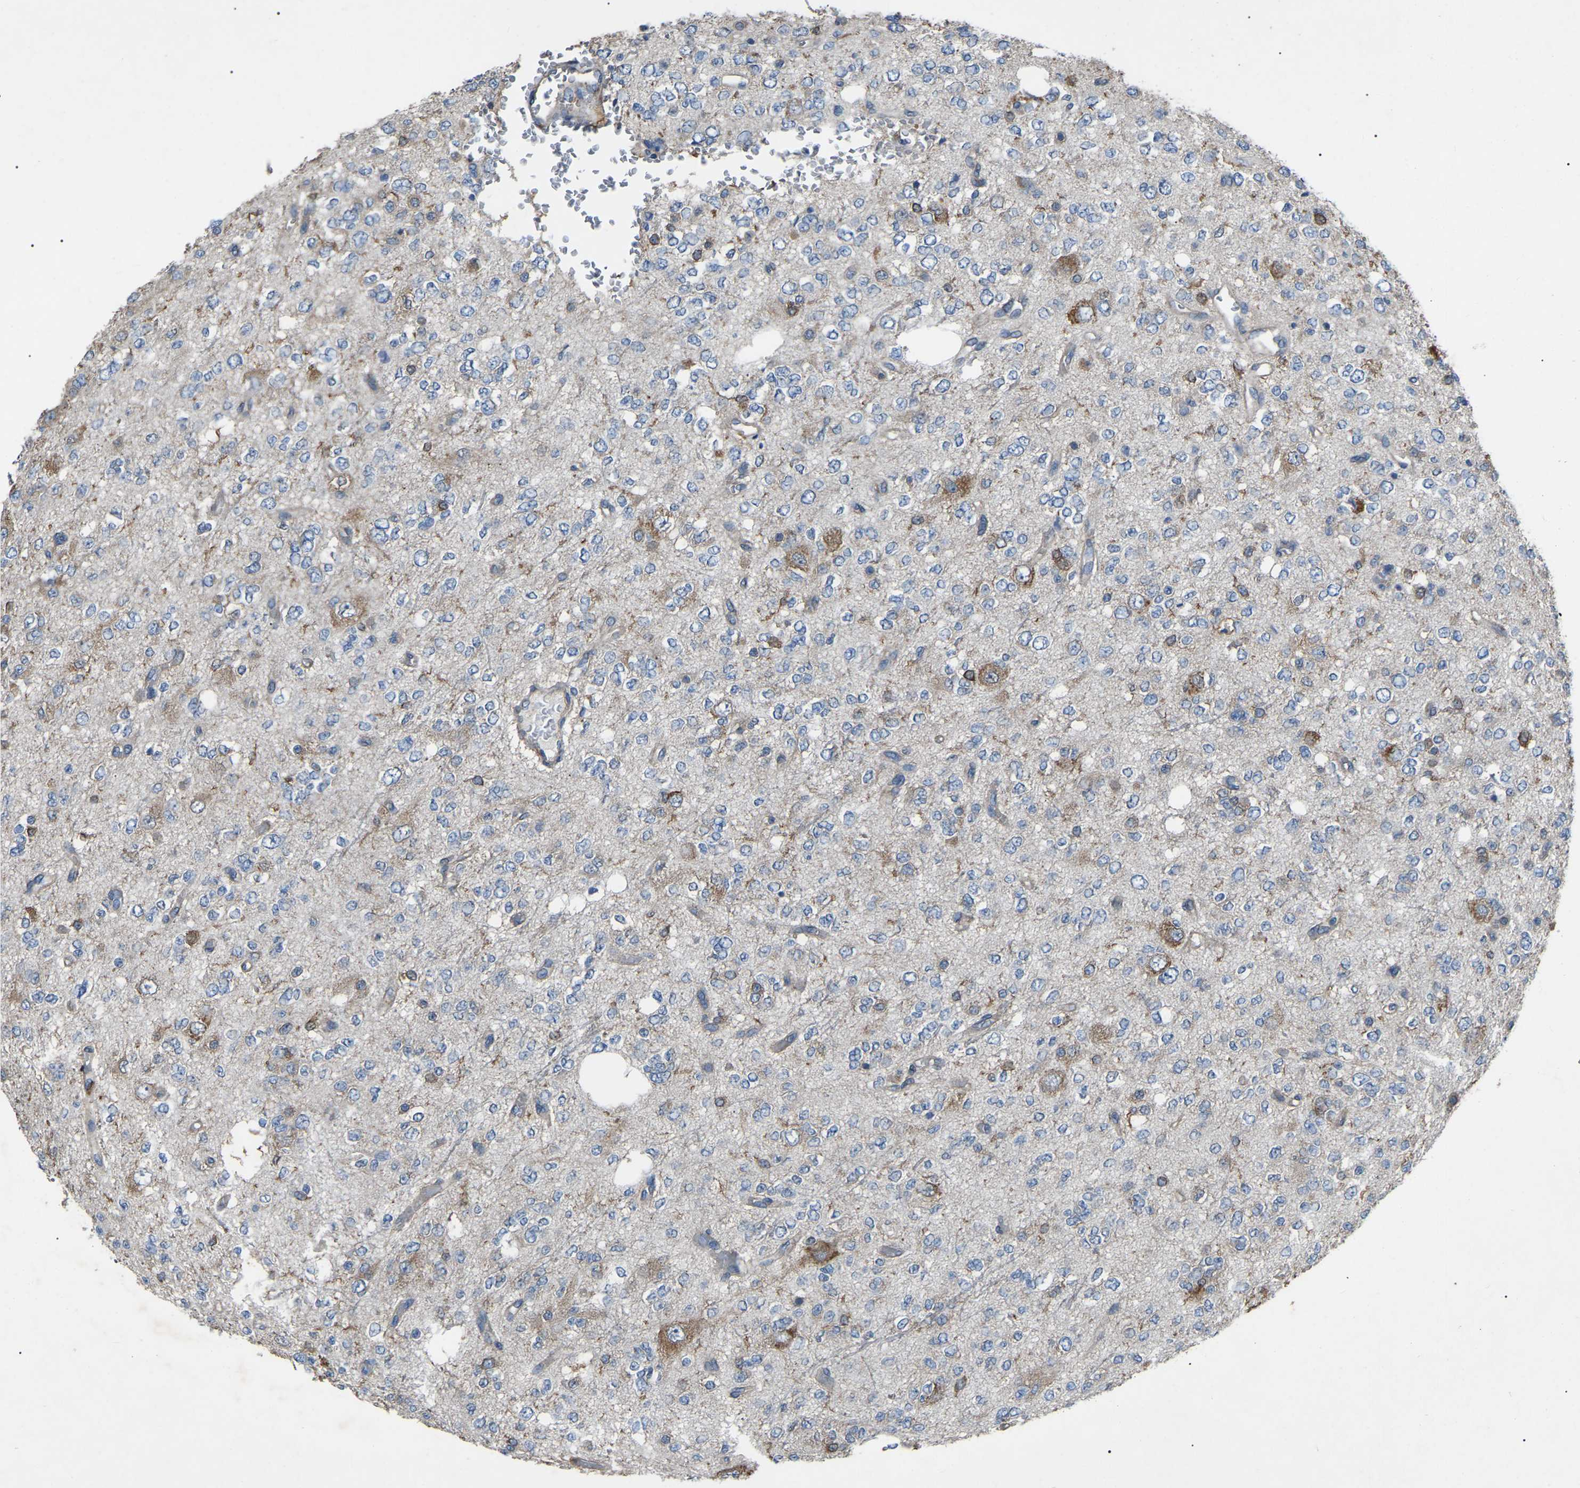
{"staining": {"intensity": "moderate", "quantity": "25%-75%", "location": "cytoplasmic/membranous"}, "tissue": "glioma", "cell_type": "Tumor cells", "image_type": "cancer", "snomed": [{"axis": "morphology", "description": "Glioma, malignant, Low grade"}, {"axis": "topography", "description": "Brain"}], "caption": "High-power microscopy captured an immunohistochemistry image of glioma, revealing moderate cytoplasmic/membranous positivity in approximately 25%-75% of tumor cells.", "gene": "AIMP1", "patient": {"sex": "male", "age": 38}}